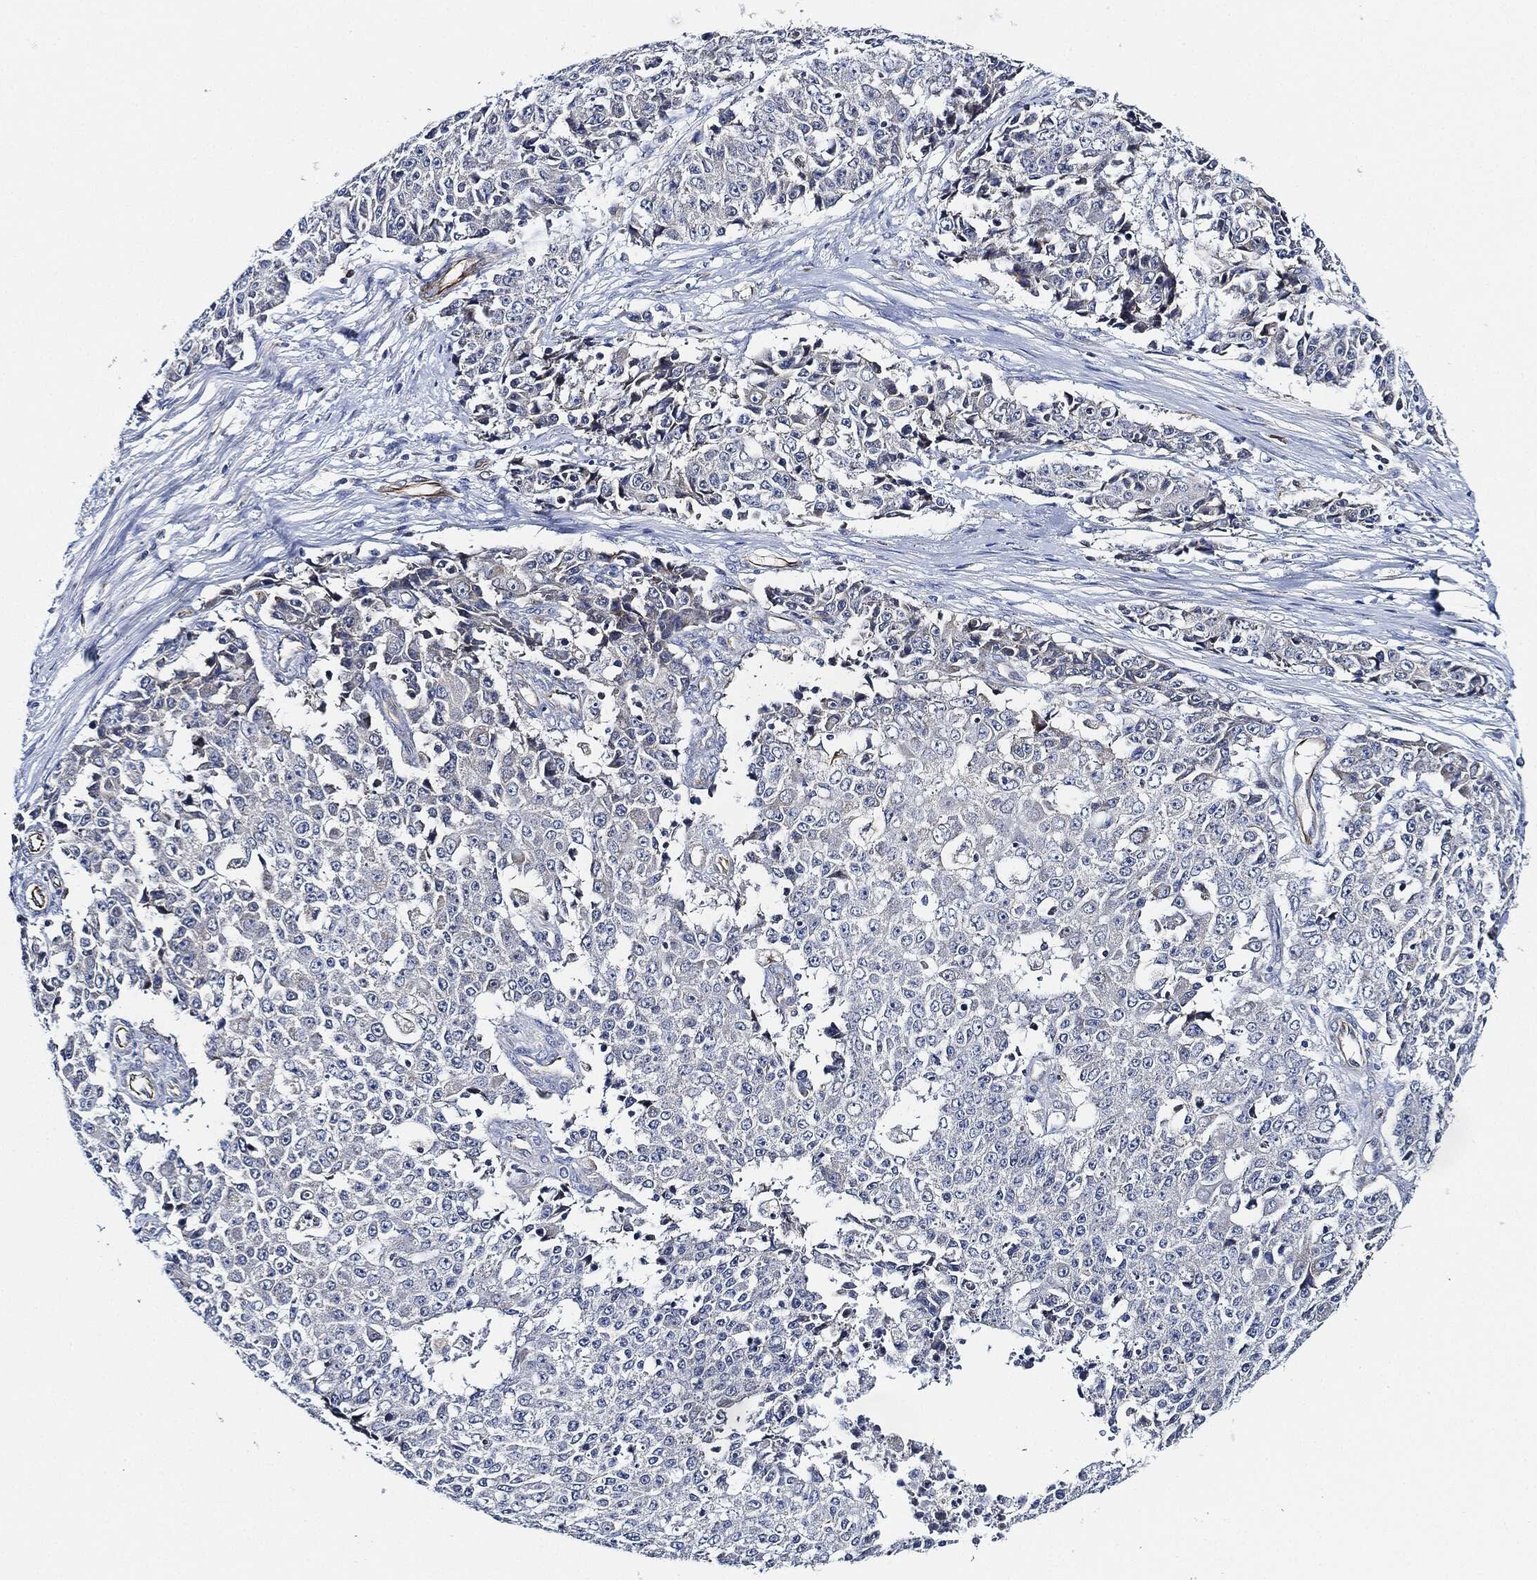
{"staining": {"intensity": "negative", "quantity": "none", "location": "none"}, "tissue": "ovarian cancer", "cell_type": "Tumor cells", "image_type": "cancer", "snomed": [{"axis": "morphology", "description": "Carcinoma, endometroid"}, {"axis": "topography", "description": "Ovary"}], "caption": "Immunohistochemistry (IHC) histopathology image of ovarian cancer (endometroid carcinoma) stained for a protein (brown), which reveals no staining in tumor cells.", "gene": "THSD1", "patient": {"sex": "female", "age": 42}}